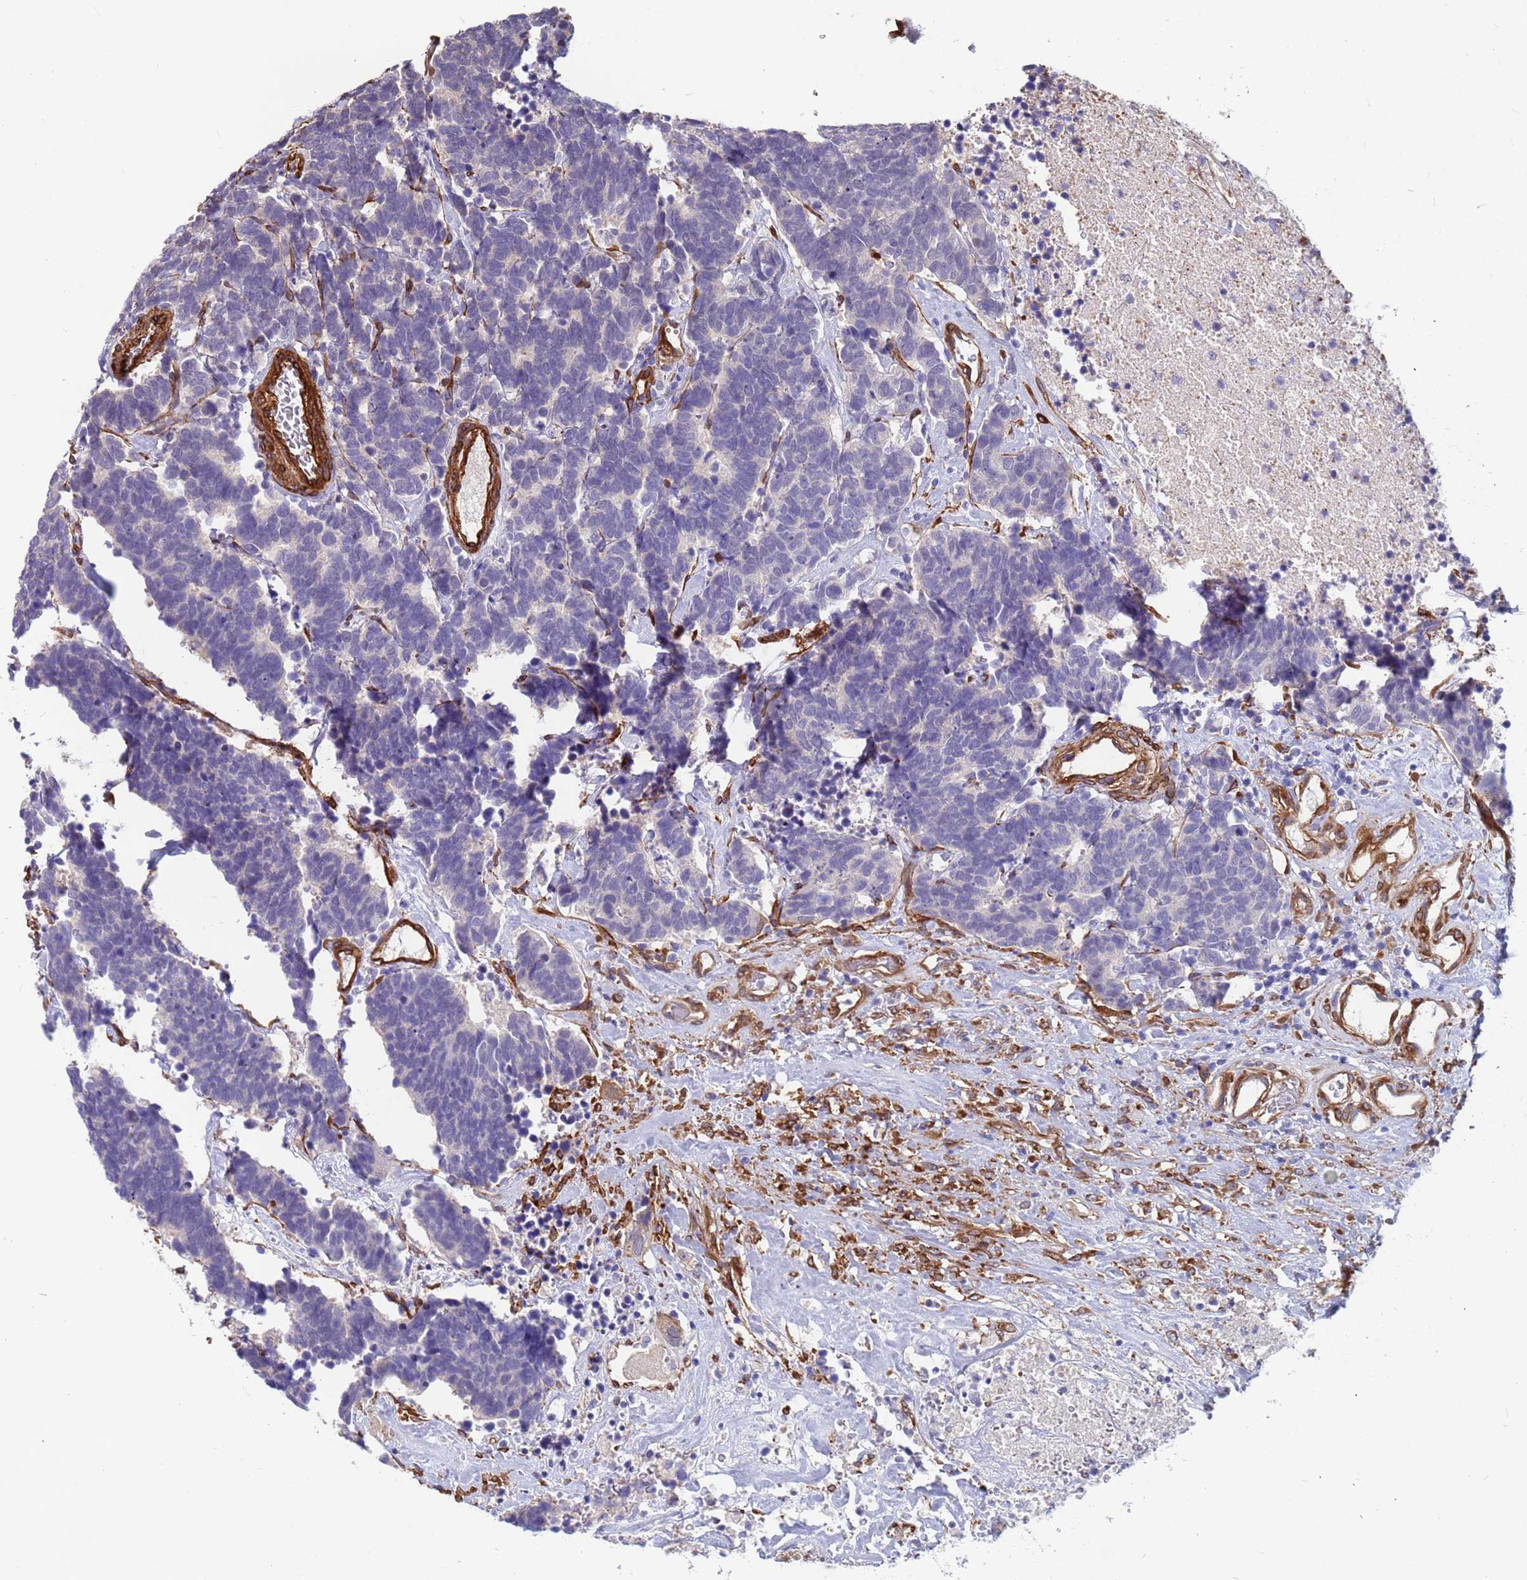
{"staining": {"intensity": "negative", "quantity": "none", "location": "none"}, "tissue": "carcinoid", "cell_type": "Tumor cells", "image_type": "cancer", "snomed": [{"axis": "morphology", "description": "Carcinoma, NOS"}, {"axis": "morphology", "description": "Carcinoid, malignant, NOS"}, {"axis": "topography", "description": "Urinary bladder"}], "caption": "Tumor cells are negative for brown protein staining in carcinoma.", "gene": "EHD2", "patient": {"sex": "male", "age": 57}}